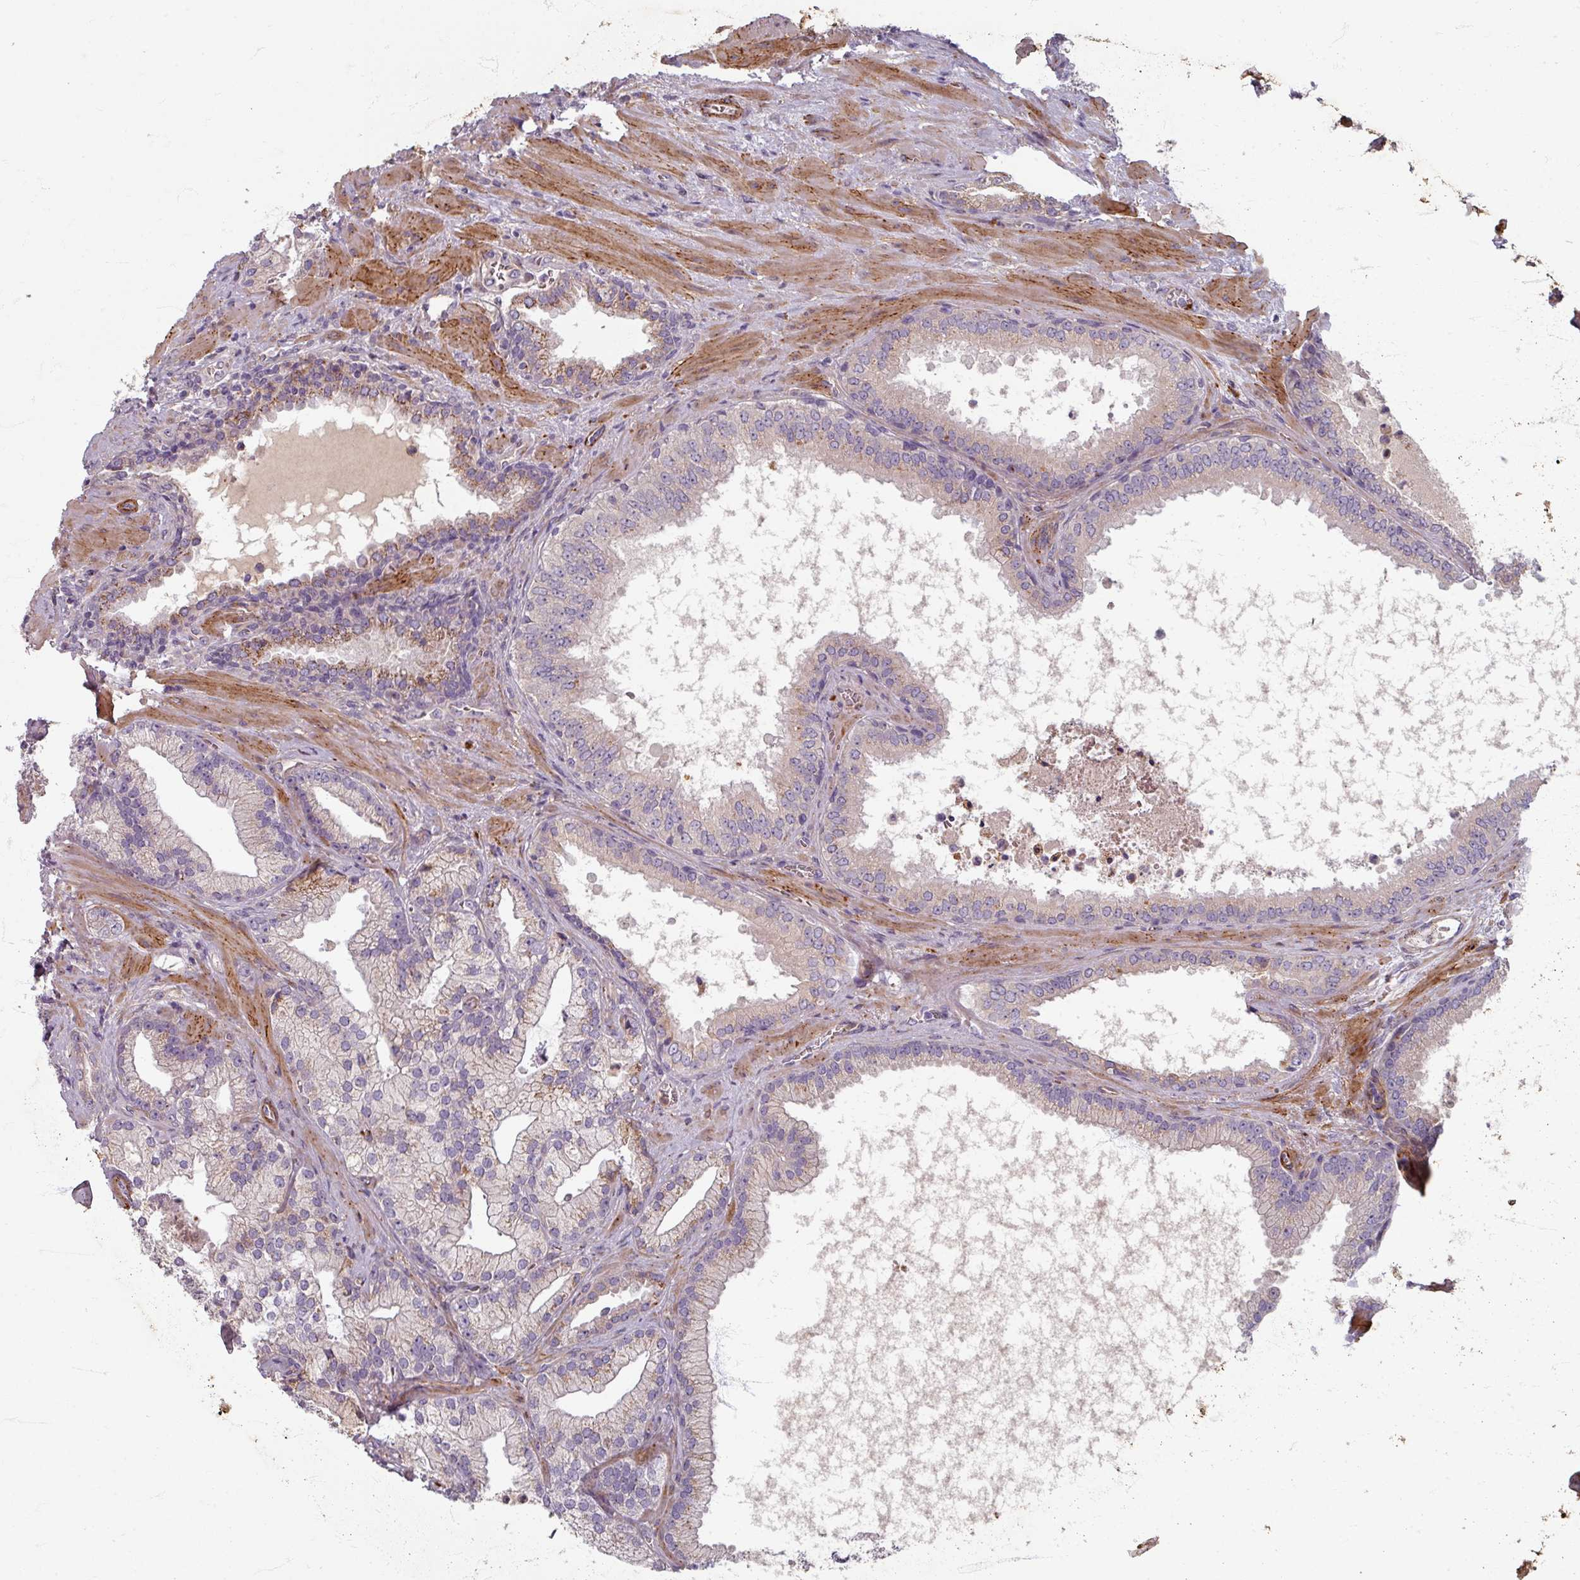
{"staining": {"intensity": "negative", "quantity": "none", "location": "none"}, "tissue": "prostate cancer", "cell_type": "Tumor cells", "image_type": "cancer", "snomed": [{"axis": "morphology", "description": "Adenocarcinoma, High grade"}, {"axis": "topography", "description": "Prostate"}], "caption": "High power microscopy histopathology image of an immunohistochemistry (IHC) histopathology image of adenocarcinoma (high-grade) (prostate), revealing no significant staining in tumor cells.", "gene": "GABARAPL1", "patient": {"sex": "male", "age": 68}}